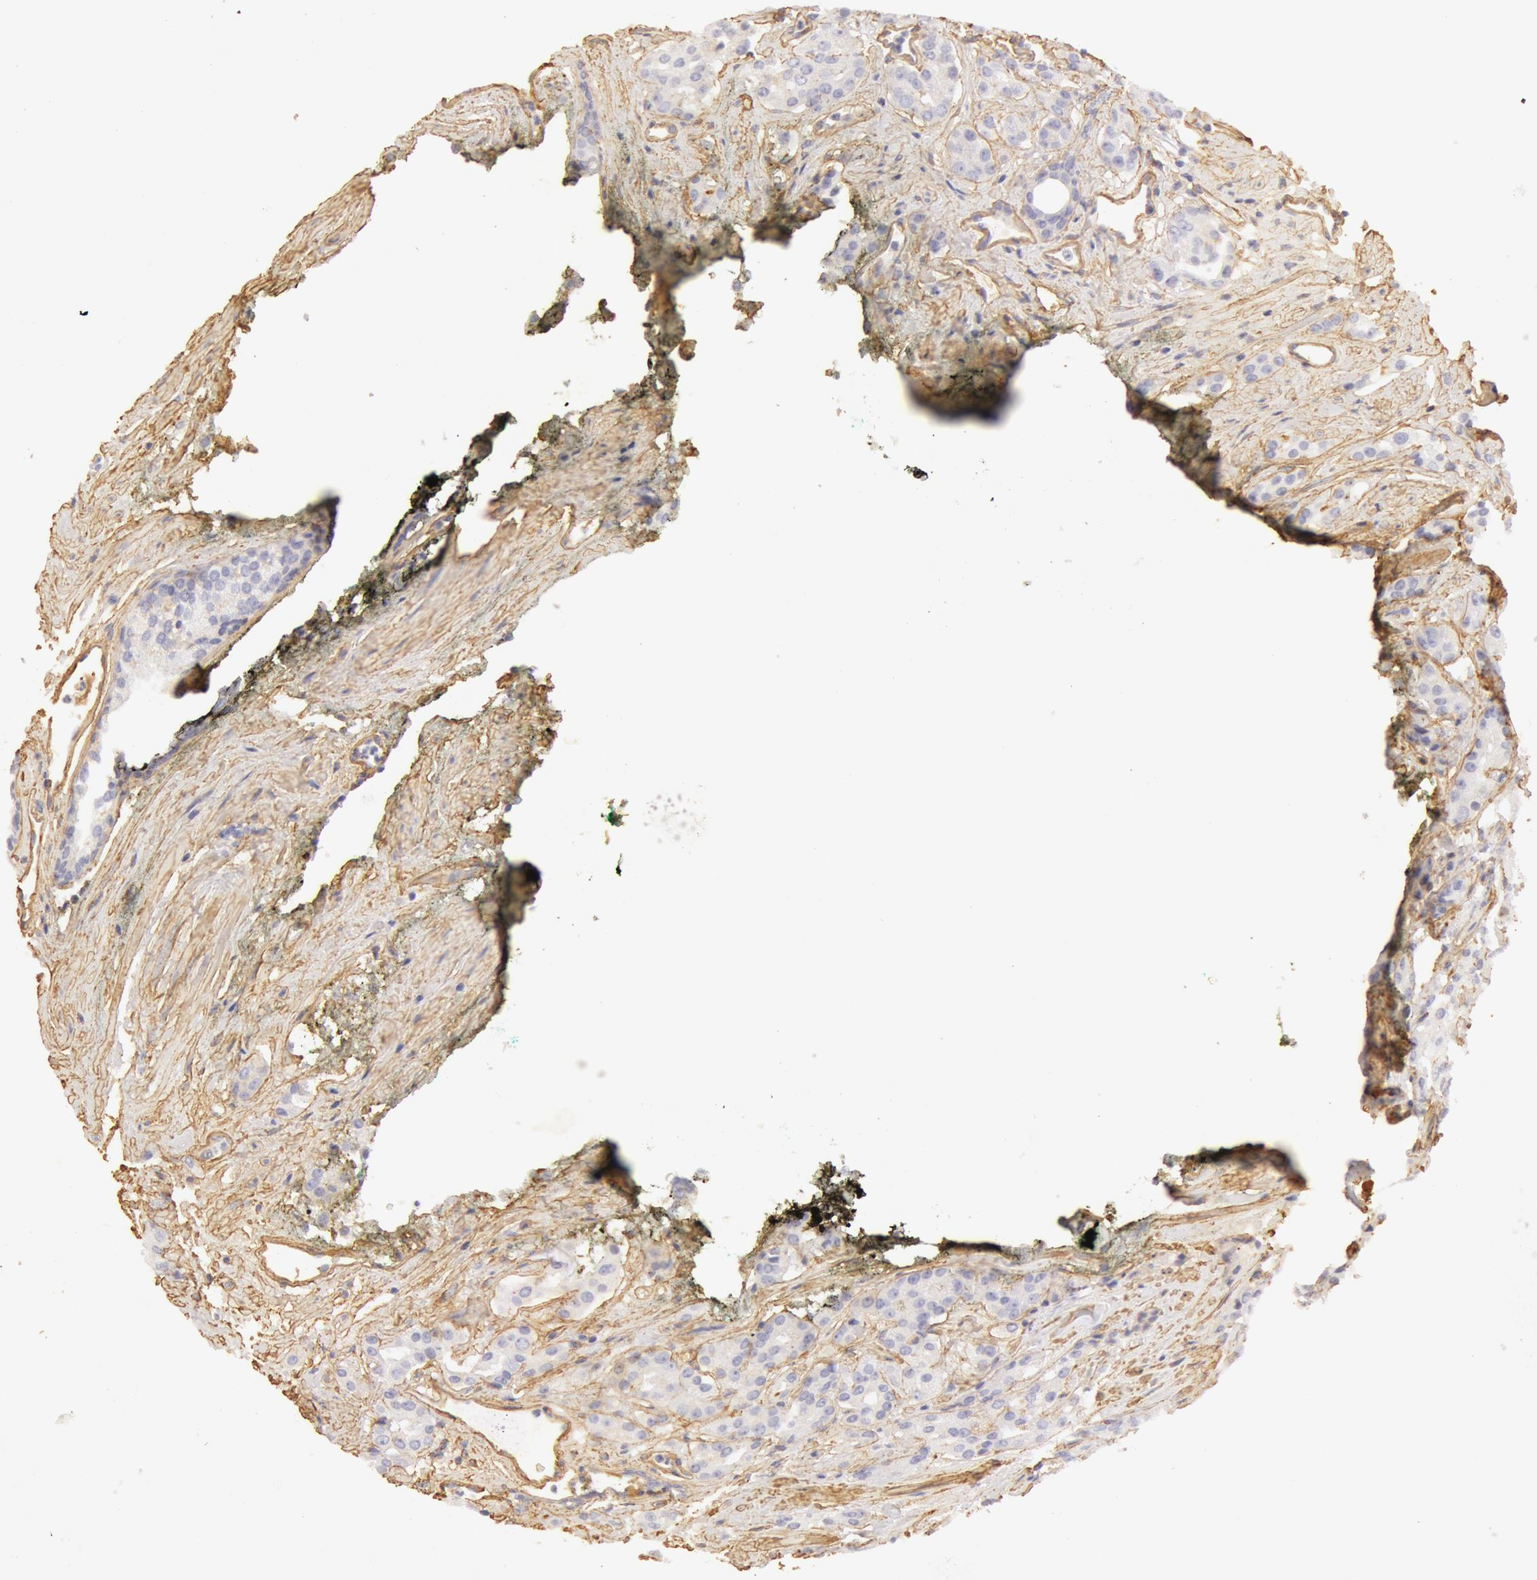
{"staining": {"intensity": "negative", "quantity": "none", "location": "none"}, "tissue": "prostate cancer", "cell_type": "Tumor cells", "image_type": "cancer", "snomed": [{"axis": "morphology", "description": "Adenocarcinoma, High grade"}, {"axis": "topography", "description": "Prostate"}], "caption": "DAB immunohistochemical staining of high-grade adenocarcinoma (prostate) shows no significant positivity in tumor cells. (DAB IHC with hematoxylin counter stain).", "gene": "COL4A1", "patient": {"sex": "male", "age": 64}}